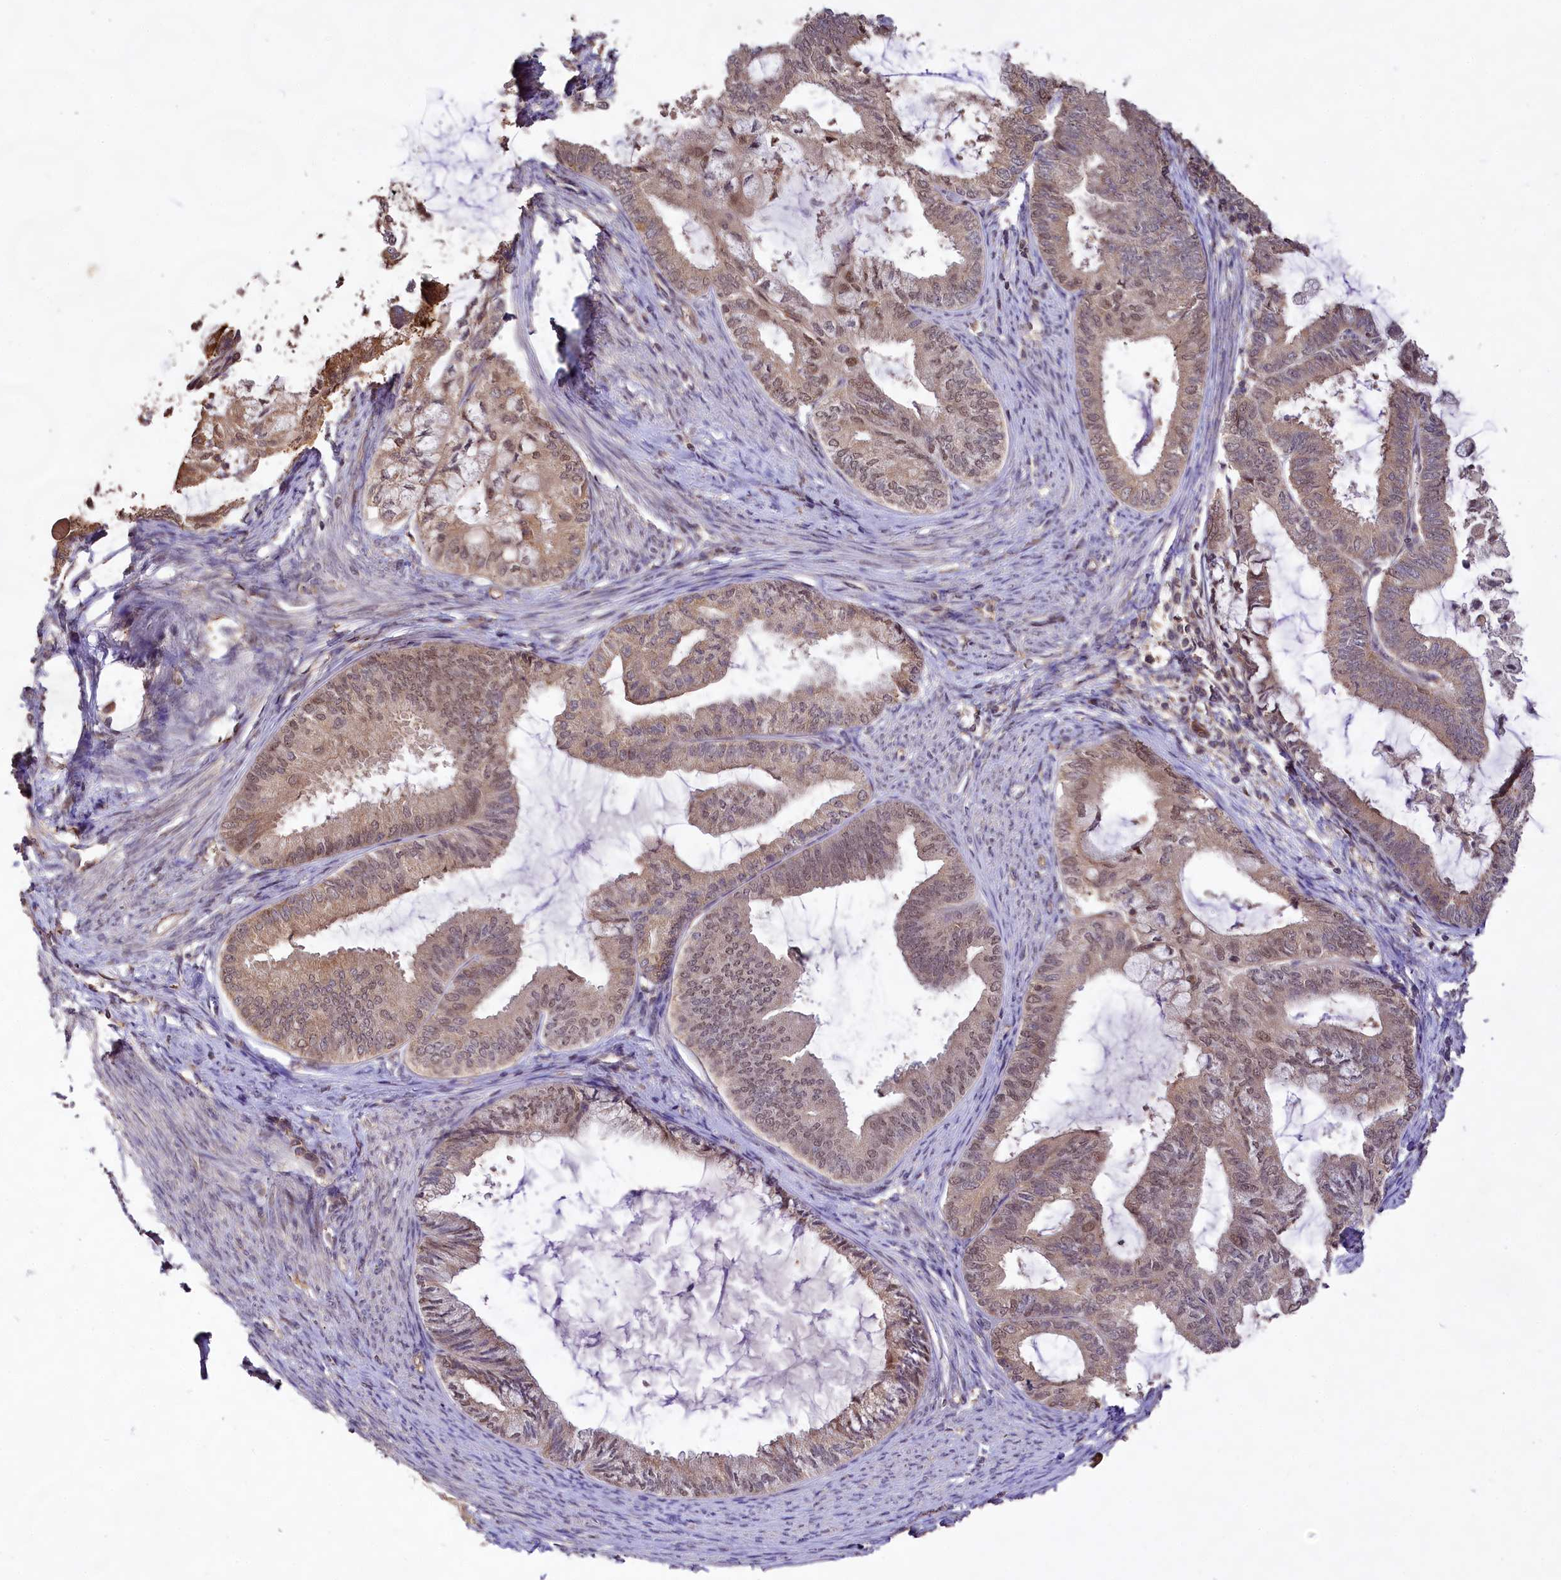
{"staining": {"intensity": "weak", "quantity": "25%-75%", "location": "cytoplasmic/membranous,nuclear"}, "tissue": "endometrial cancer", "cell_type": "Tumor cells", "image_type": "cancer", "snomed": [{"axis": "morphology", "description": "Adenocarcinoma, NOS"}, {"axis": "topography", "description": "Endometrium"}], "caption": "The micrograph shows a brown stain indicating the presence of a protein in the cytoplasmic/membranous and nuclear of tumor cells in adenocarcinoma (endometrial).", "gene": "RRP8", "patient": {"sex": "female", "age": 86}}